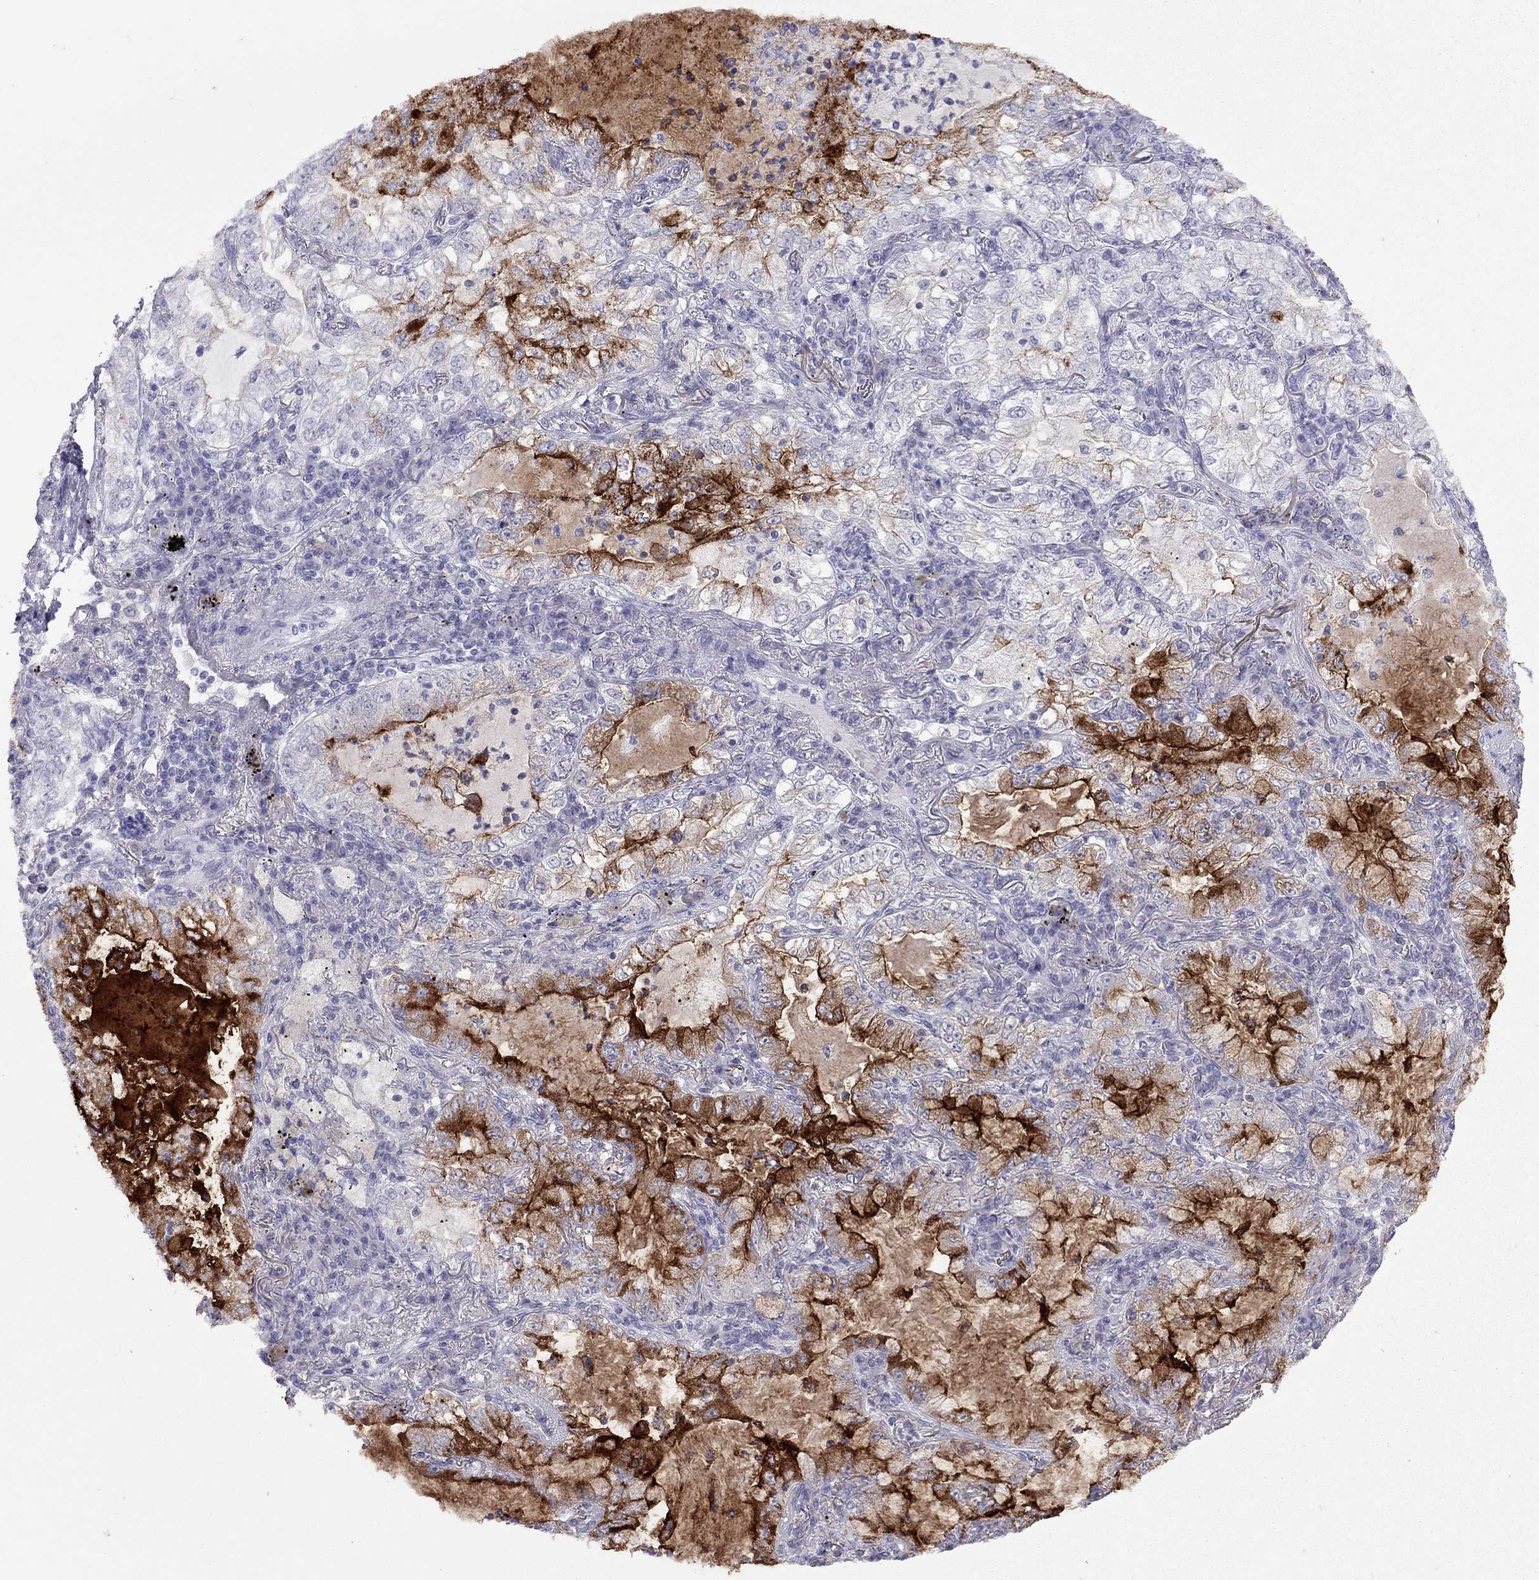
{"staining": {"intensity": "strong", "quantity": "<25%", "location": "cytoplasmic/membranous"}, "tissue": "lung cancer", "cell_type": "Tumor cells", "image_type": "cancer", "snomed": [{"axis": "morphology", "description": "Adenocarcinoma, NOS"}, {"axis": "topography", "description": "Lung"}], "caption": "Lung cancer stained with DAB (3,3'-diaminobenzidine) immunohistochemistry demonstrates medium levels of strong cytoplasmic/membranous staining in approximately <25% of tumor cells.", "gene": "MUC16", "patient": {"sex": "female", "age": 73}}